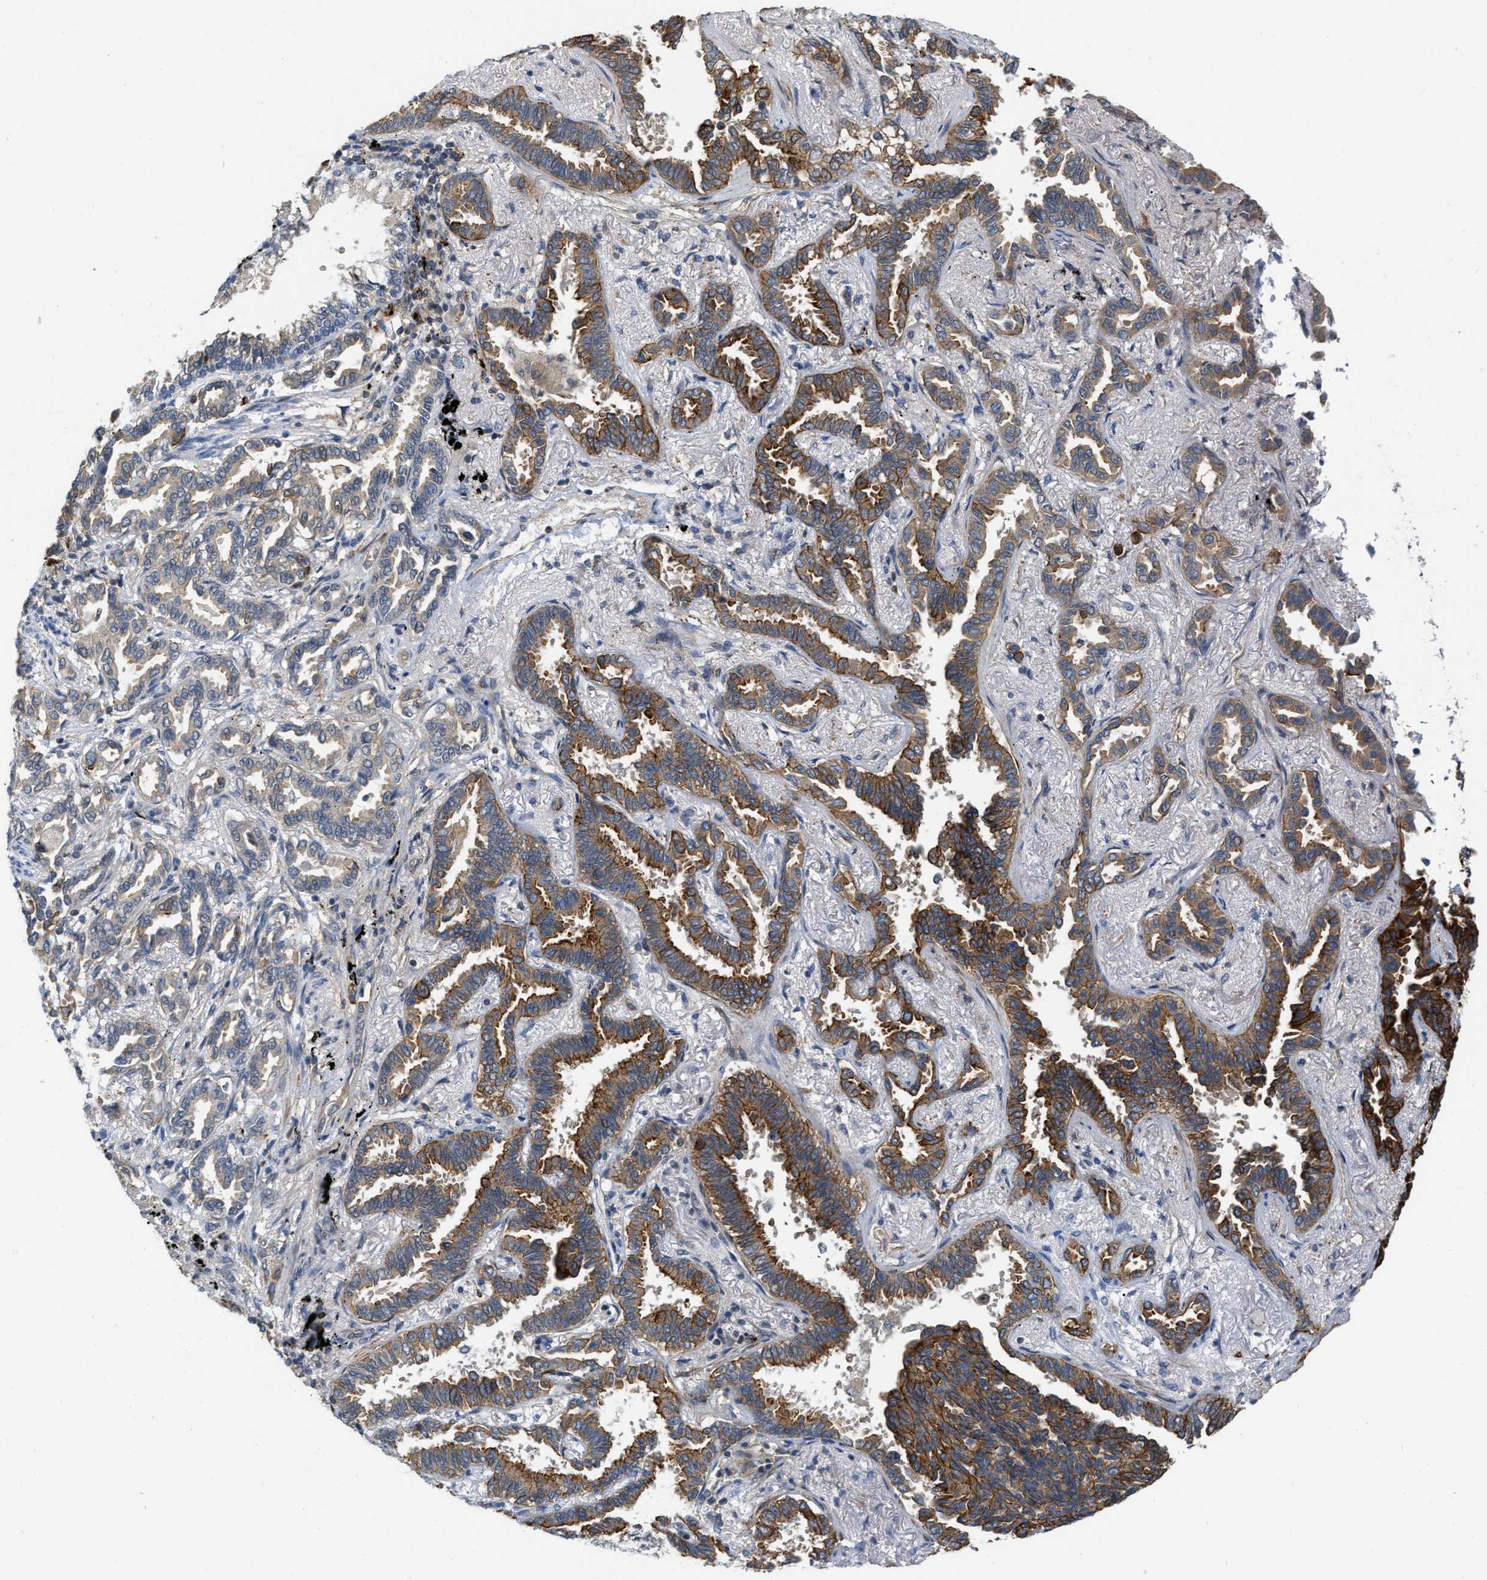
{"staining": {"intensity": "strong", "quantity": "25%-75%", "location": "cytoplasmic/membranous"}, "tissue": "lung cancer", "cell_type": "Tumor cells", "image_type": "cancer", "snomed": [{"axis": "morphology", "description": "Adenocarcinoma, NOS"}, {"axis": "topography", "description": "Lung"}], "caption": "Adenocarcinoma (lung) stained with IHC demonstrates strong cytoplasmic/membranous staining in about 25%-75% of tumor cells. The staining is performed using DAB brown chromogen to label protein expression. The nuclei are counter-stained blue using hematoxylin.", "gene": "NAPEPLD", "patient": {"sex": "male", "age": 59}}